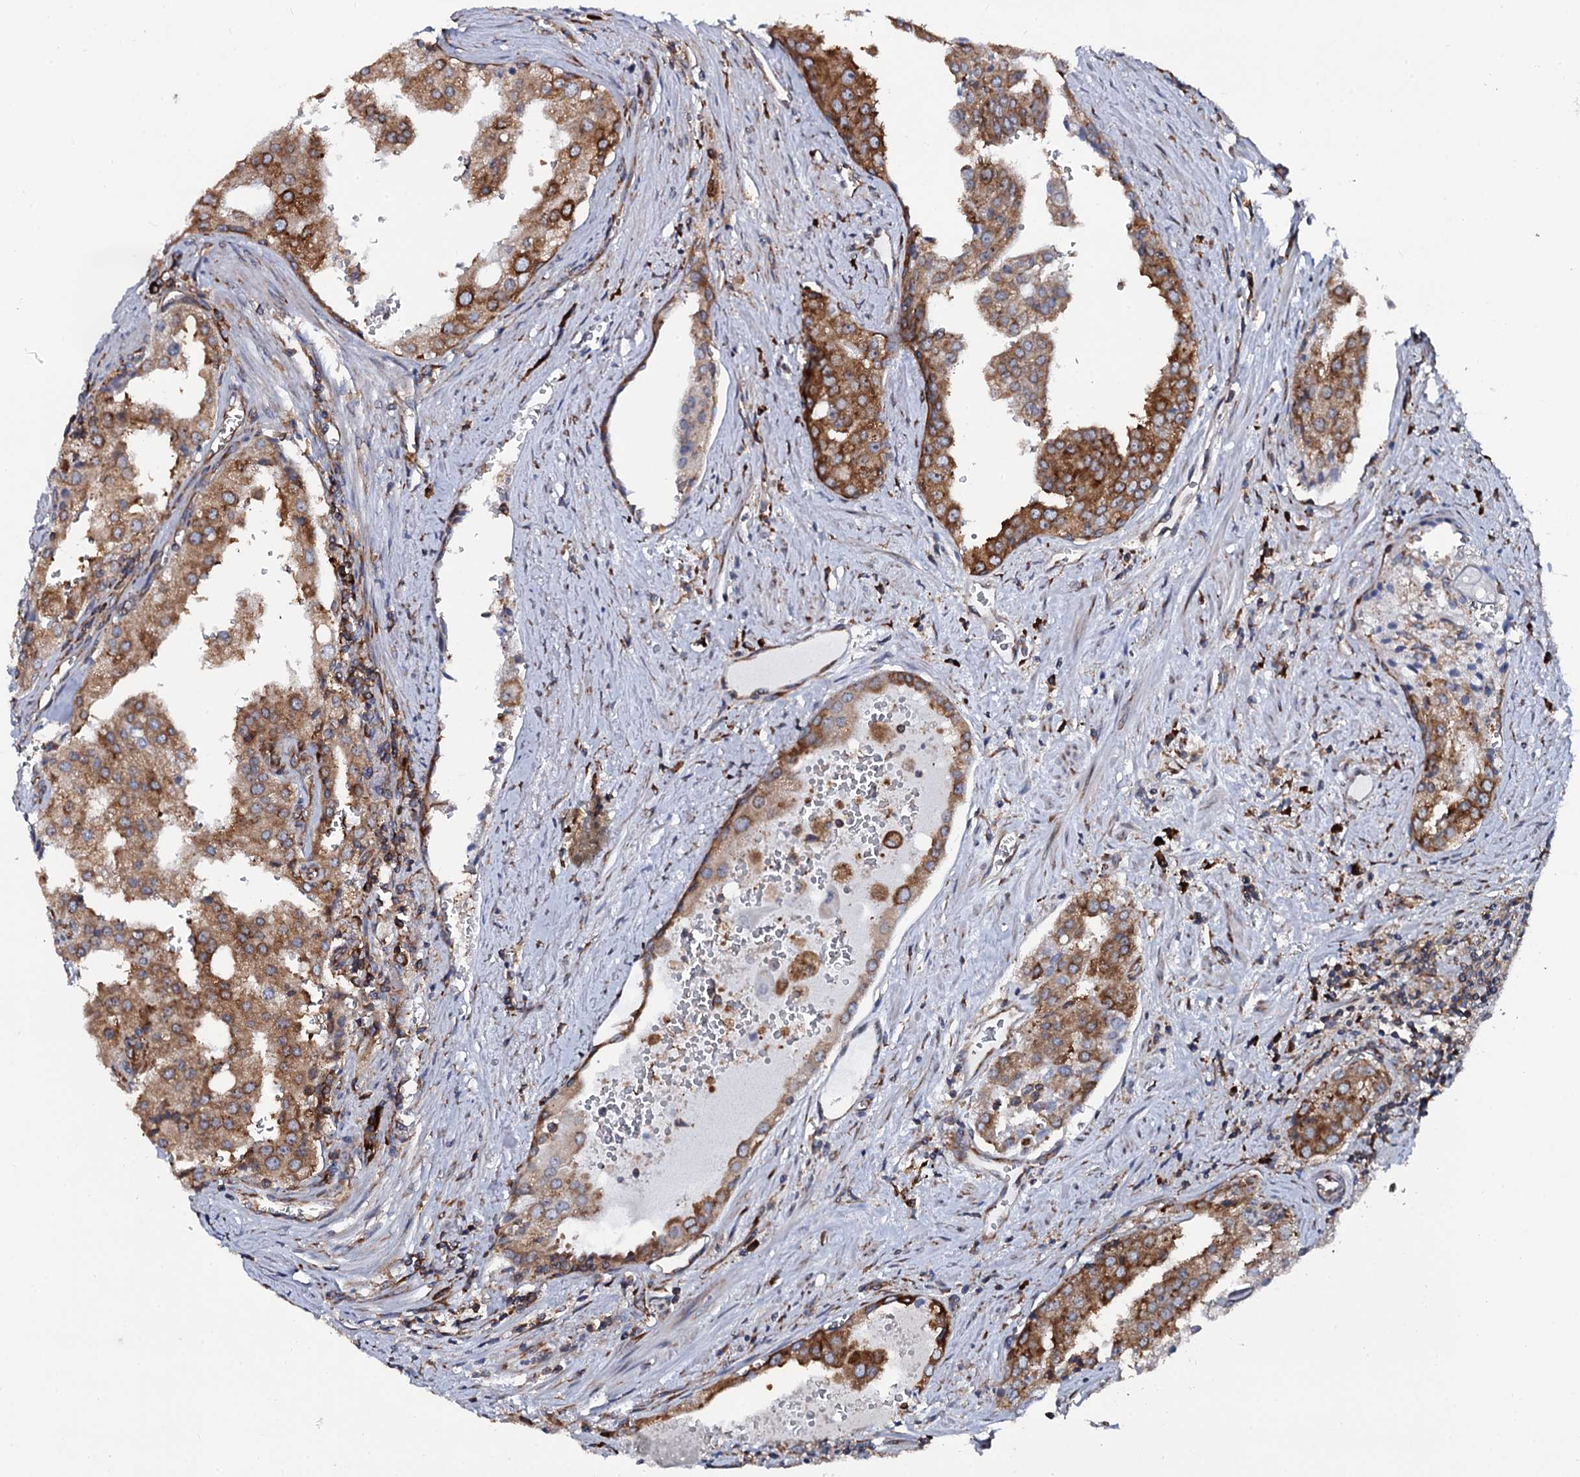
{"staining": {"intensity": "moderate", "quantity": ">75%", "location": "cytoplasmic/membranous"}, "tissue": "prostate cancer", "cell_type": "Tumor cells", "image_type": "cancer", "snomed": [{"axis": "morphology", "description": "Adenocarcinoma, High grade"}, {"axis": "topography", "description": "Prostate"}], "caption": "Human prostate cancer (high-grade adenocarcinoma) stained with a brown dye shows moderate cytoplasmic/membranous positive positivity in about >75% of tumor cells.", "gene": "SPTY2D1", "patient": {"sex": "male", "age": 68}}